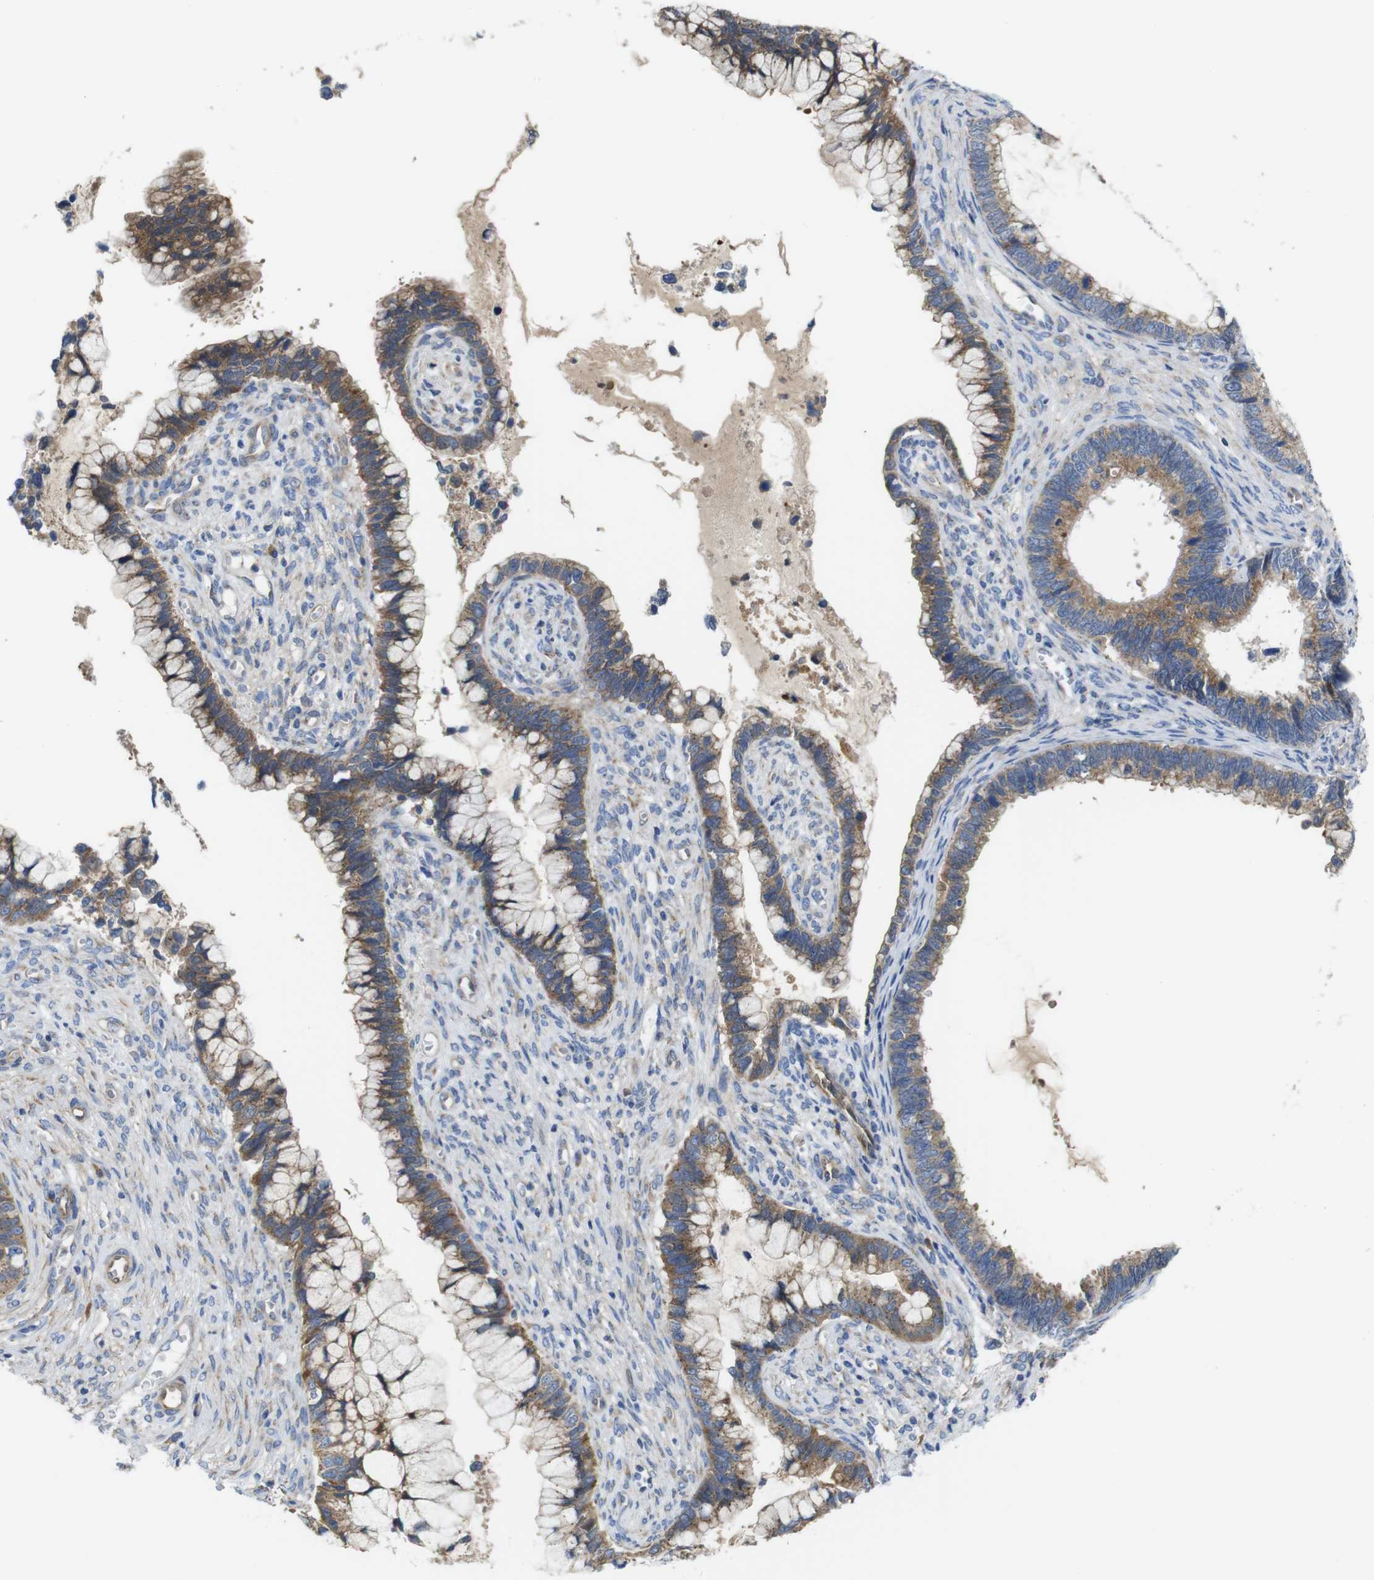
{"staining": {"intensity": "moderate", "quantity": ">75%", "location": "cytoplasmic/membranous"}, "tissue": "cervical cancer", "cell_type": "Tumor cells", "image_type": "cancer", "snomed": [{"axis": "morphology", "description": "Adenocarcinoma, NOS"}, {"axis": "topography", "description": "Cervix"}], "caption": "Protein expression analysis of cervical cancer exhibits moderate cytoplasmic/membranous expression in approximately >75% of tumor cells. (DAB (3,3'-diaminobenzidine) = brown stain, brightfield microscopy at high magnification).", "gene": "DDRGK1", "patient": {"sex": "female", "age": 44}}